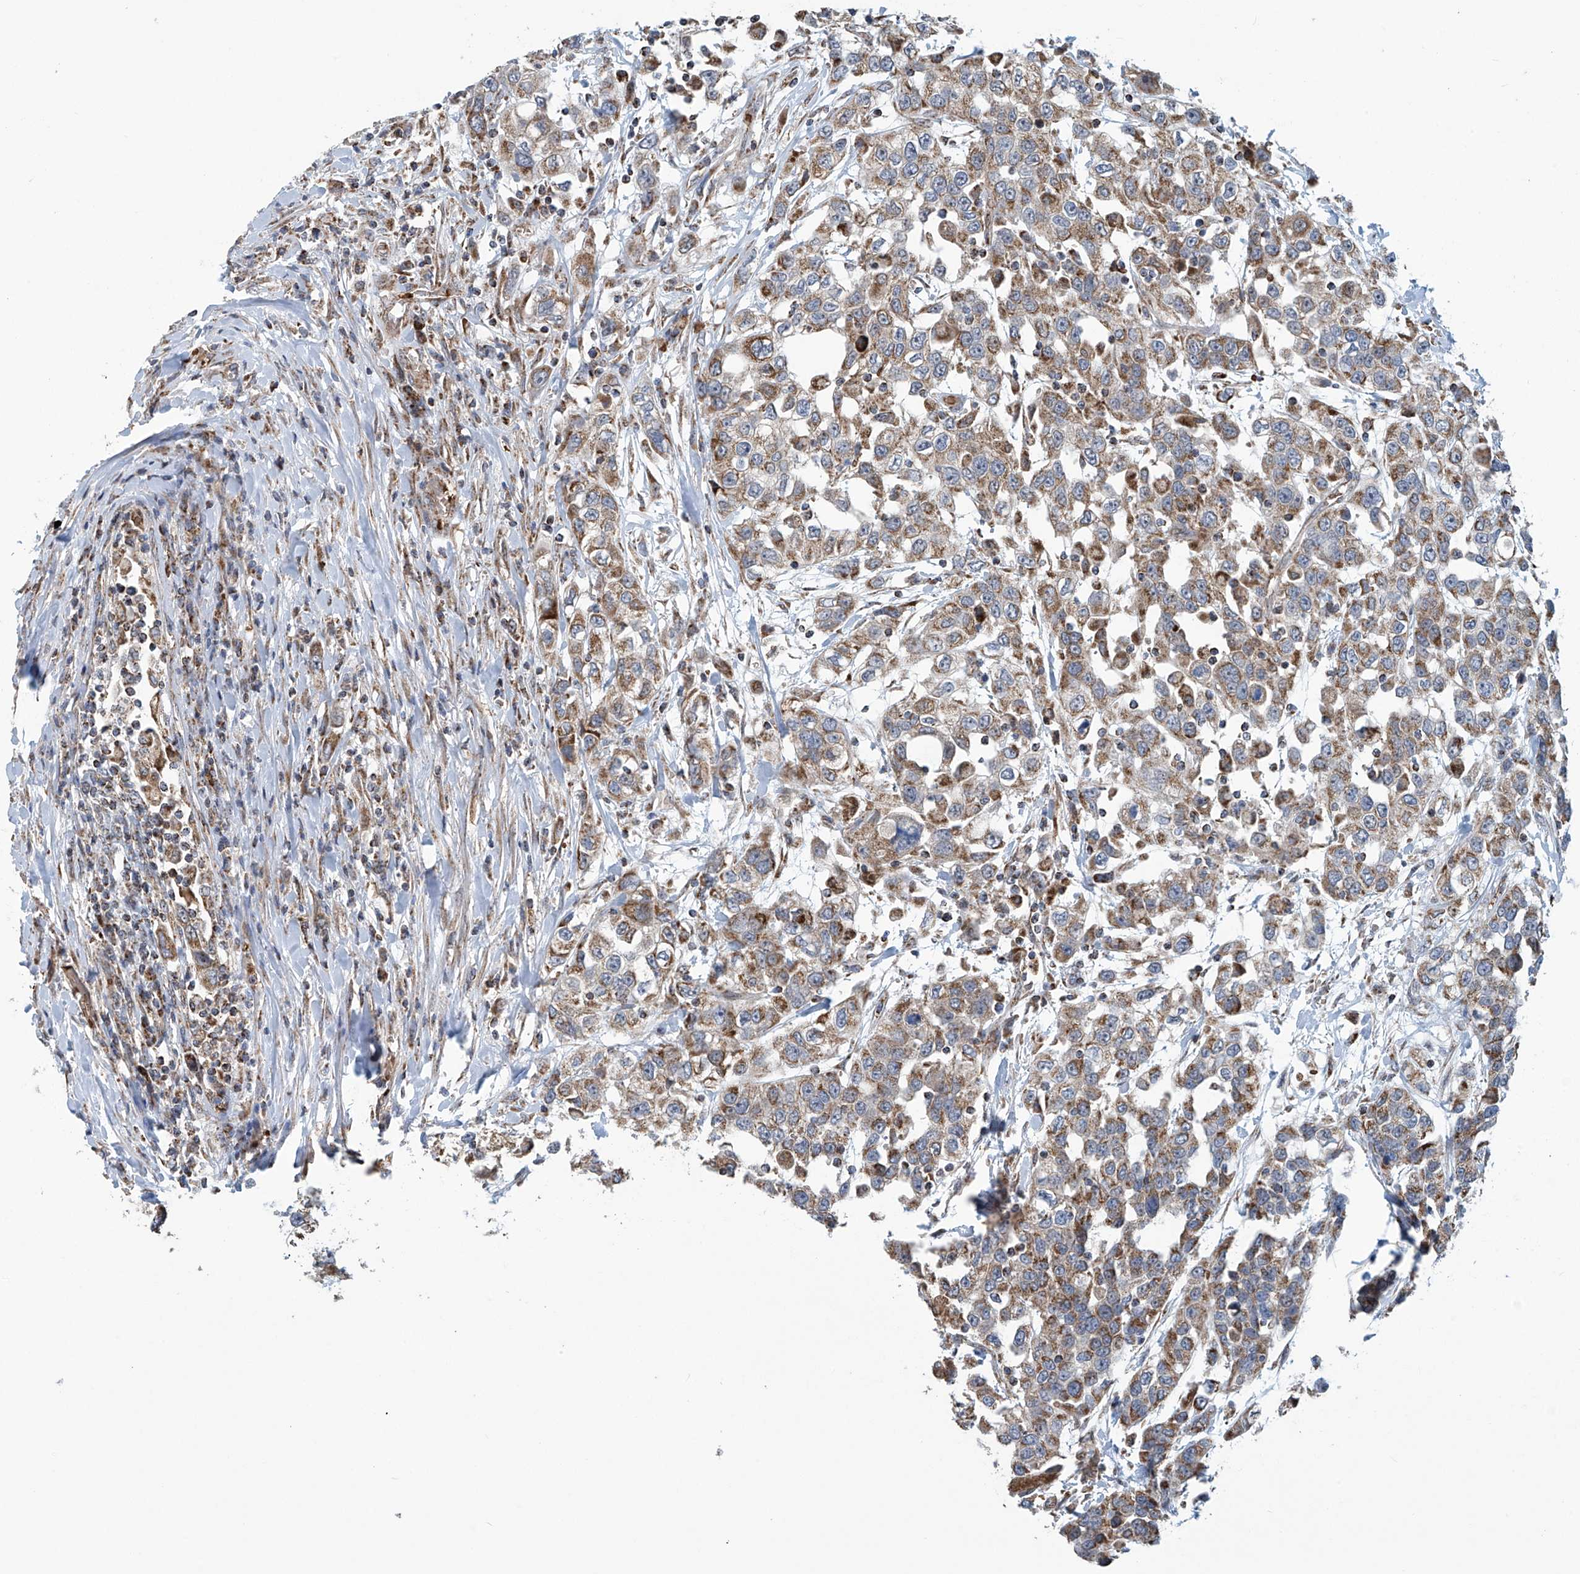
{"staining": {"intensity": "moderate", "quantity": ">75%", "location": "cytoplasmic/membranous"}, "tissue": "urothelial cancer", "cell_type": "Tumor cells", "image_type": "cancer", "snomed": [{"axis": "morphology", "description": "Urothelial carcinoma, High grade"}, {"axis": "topography", "description": "Urinary bladder"}], "caption": "Immunohistochemistry (IHC) micrograph of neoplastic tissue: human urothelial cancer stained using immunohistochemistry (IHC) demonstrates medium levels of moderate protein expression localized specifically in the cytoplasmic/membranous of tumor cells, appearing as a cytoplasmic/membranous brown color.", "gene": "COMMD1", "patient": {"sex": "female", "age": 80}}